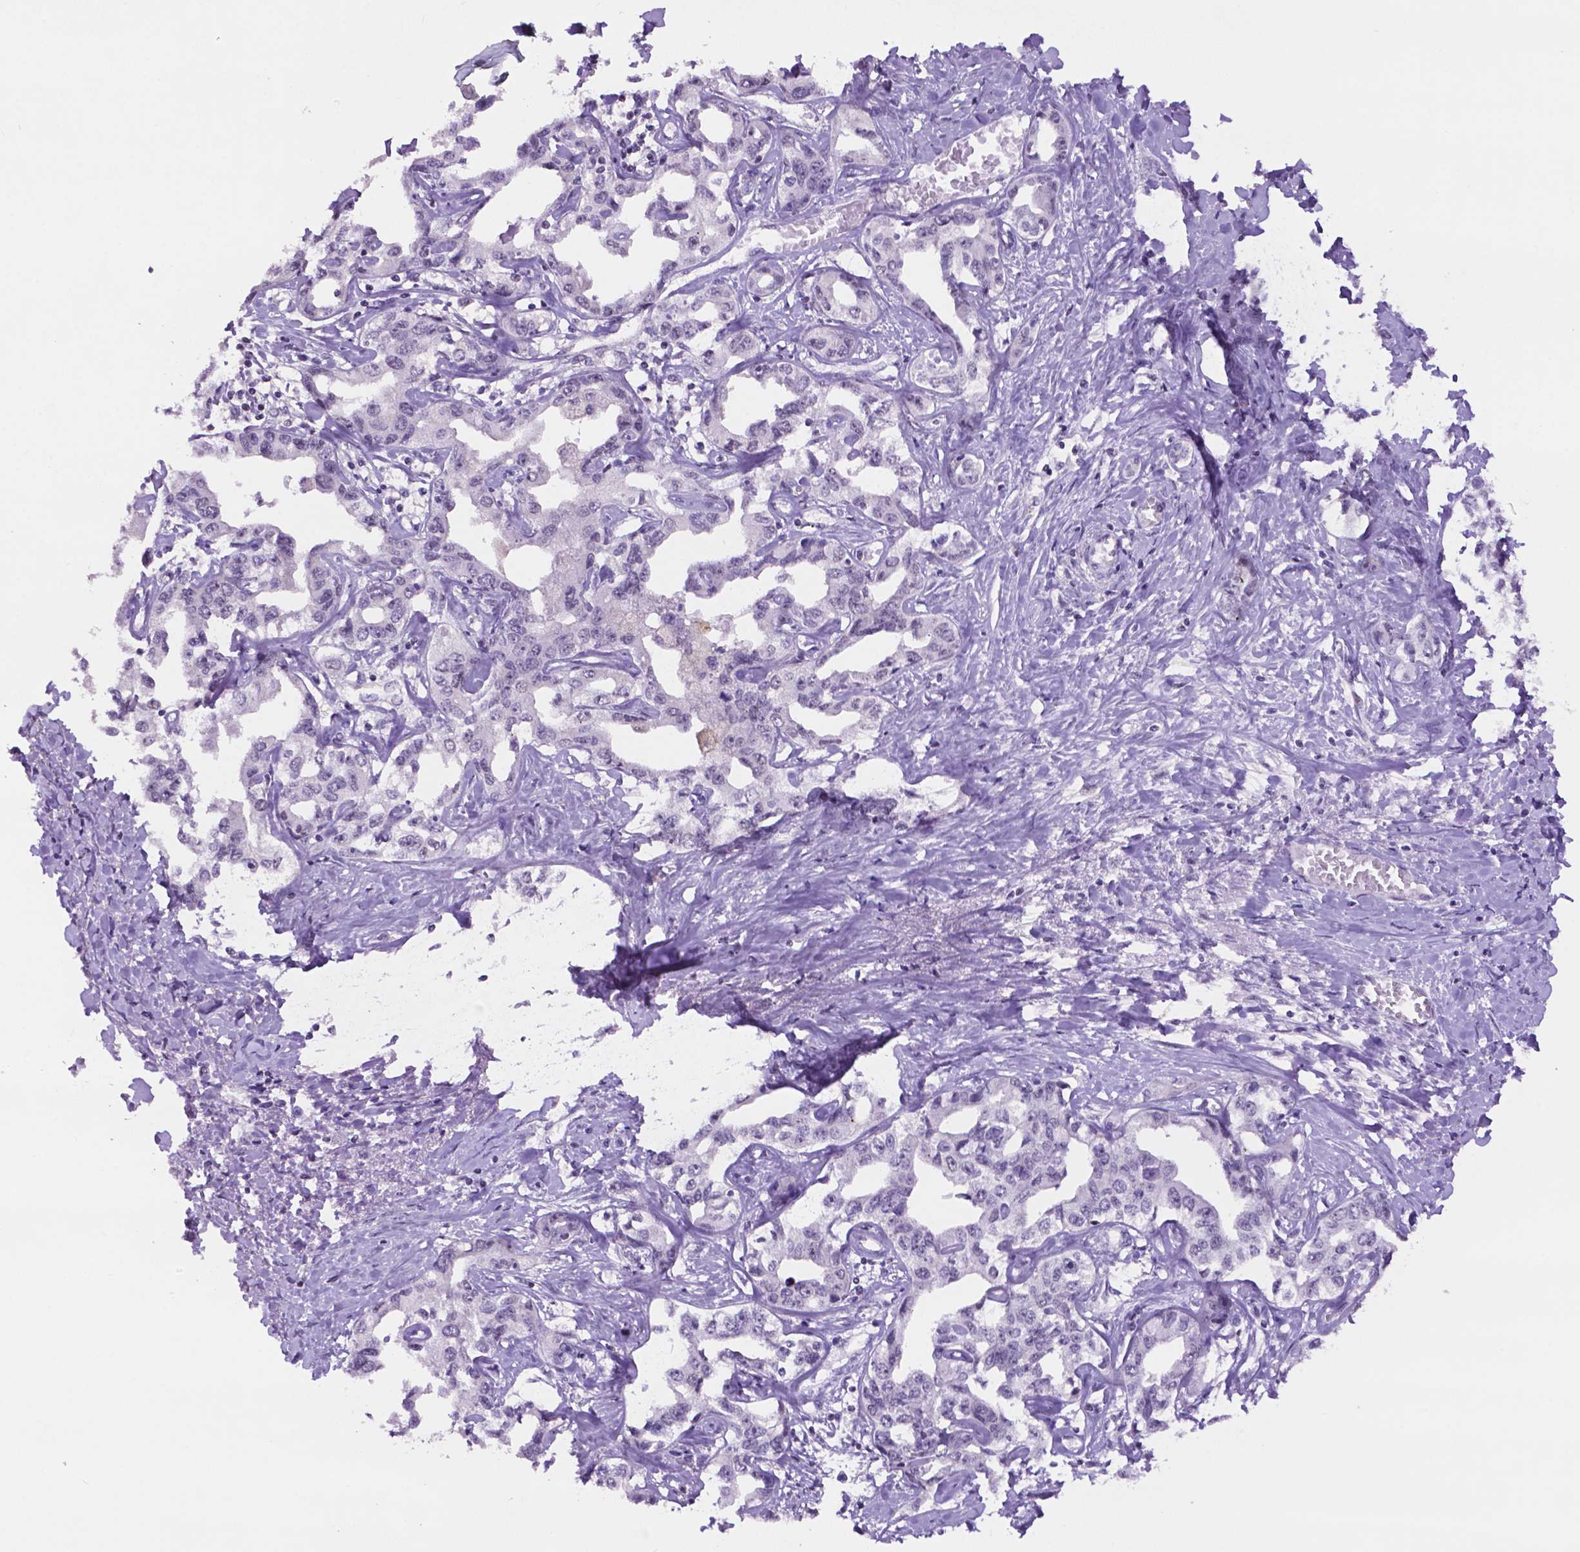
{"staining": {"intensity": "negative", "quantity": "none", "location": "none"}, "tissue": "liver cancer", "cell_type": "Tumor cells", "image_type": "cancer", "snomed": [{"axis": "morphology", "description": "Cholangiocarcinoma"}, {"axis": "topography", "description": "Liver"}], "caption": "A photomicrograph of human liver cancer is negative for staining in tumor cells.", "gene": "NCOR1", "patient": {"sex": "male", "age": 59}}